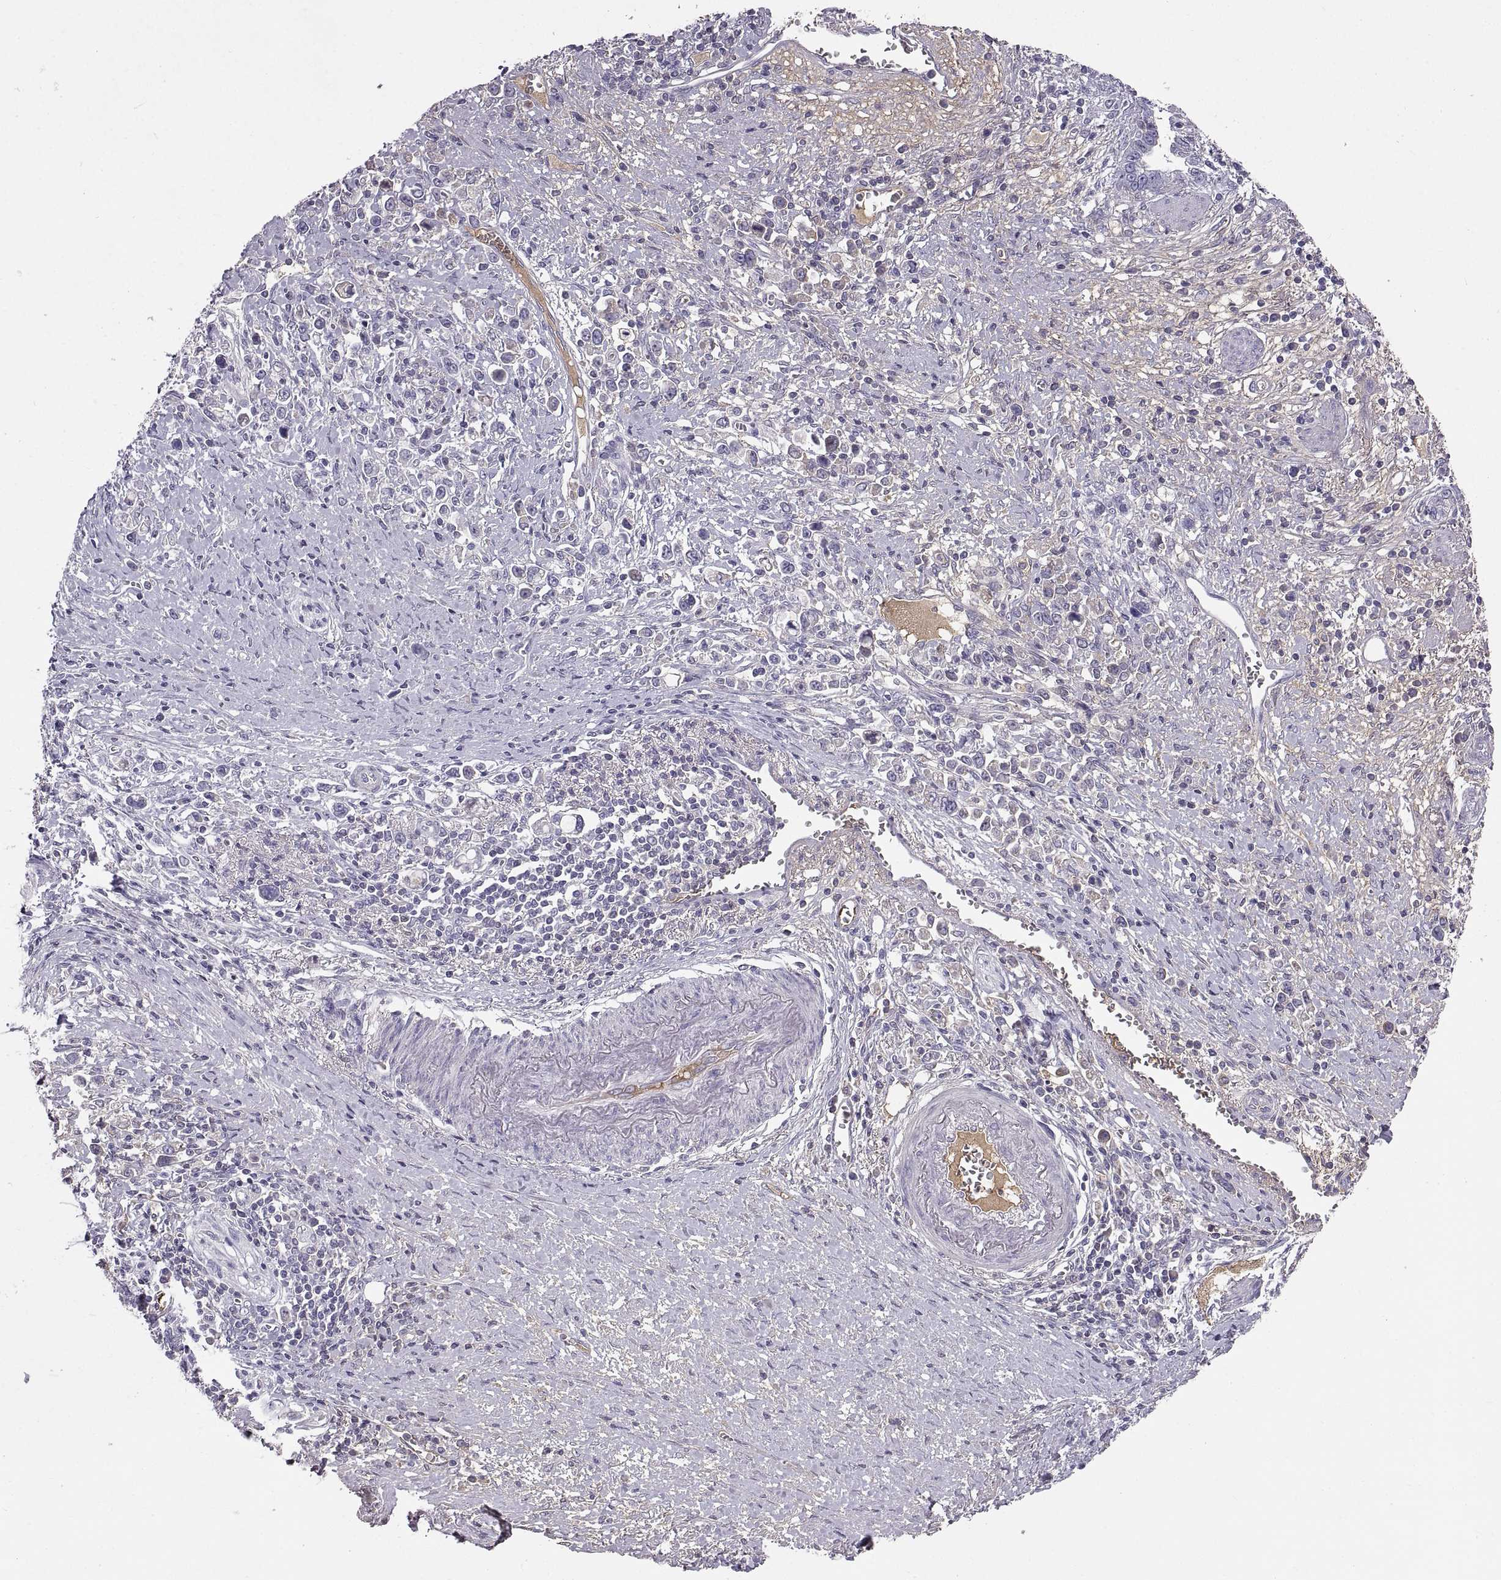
{"staining": {"intensity": "negative", "quantity": "none", "location": "none"}, "tissue": "stomach cancer", "cell_type": "Tumor cells", "image_type": "cancer", "snomed": [{"axis": "morphology", "description": "Adenocarcinoma, NOS"}, {"axis": "topography", "description": "Stomach"}], "caption": "This is a micrograph of immunohistochemistry staining of adenocarcinoma (stomach), which shows no staining in tumor cells.", "gene": "ADAM32", "patient": {"sex": "male", "age": 63}}